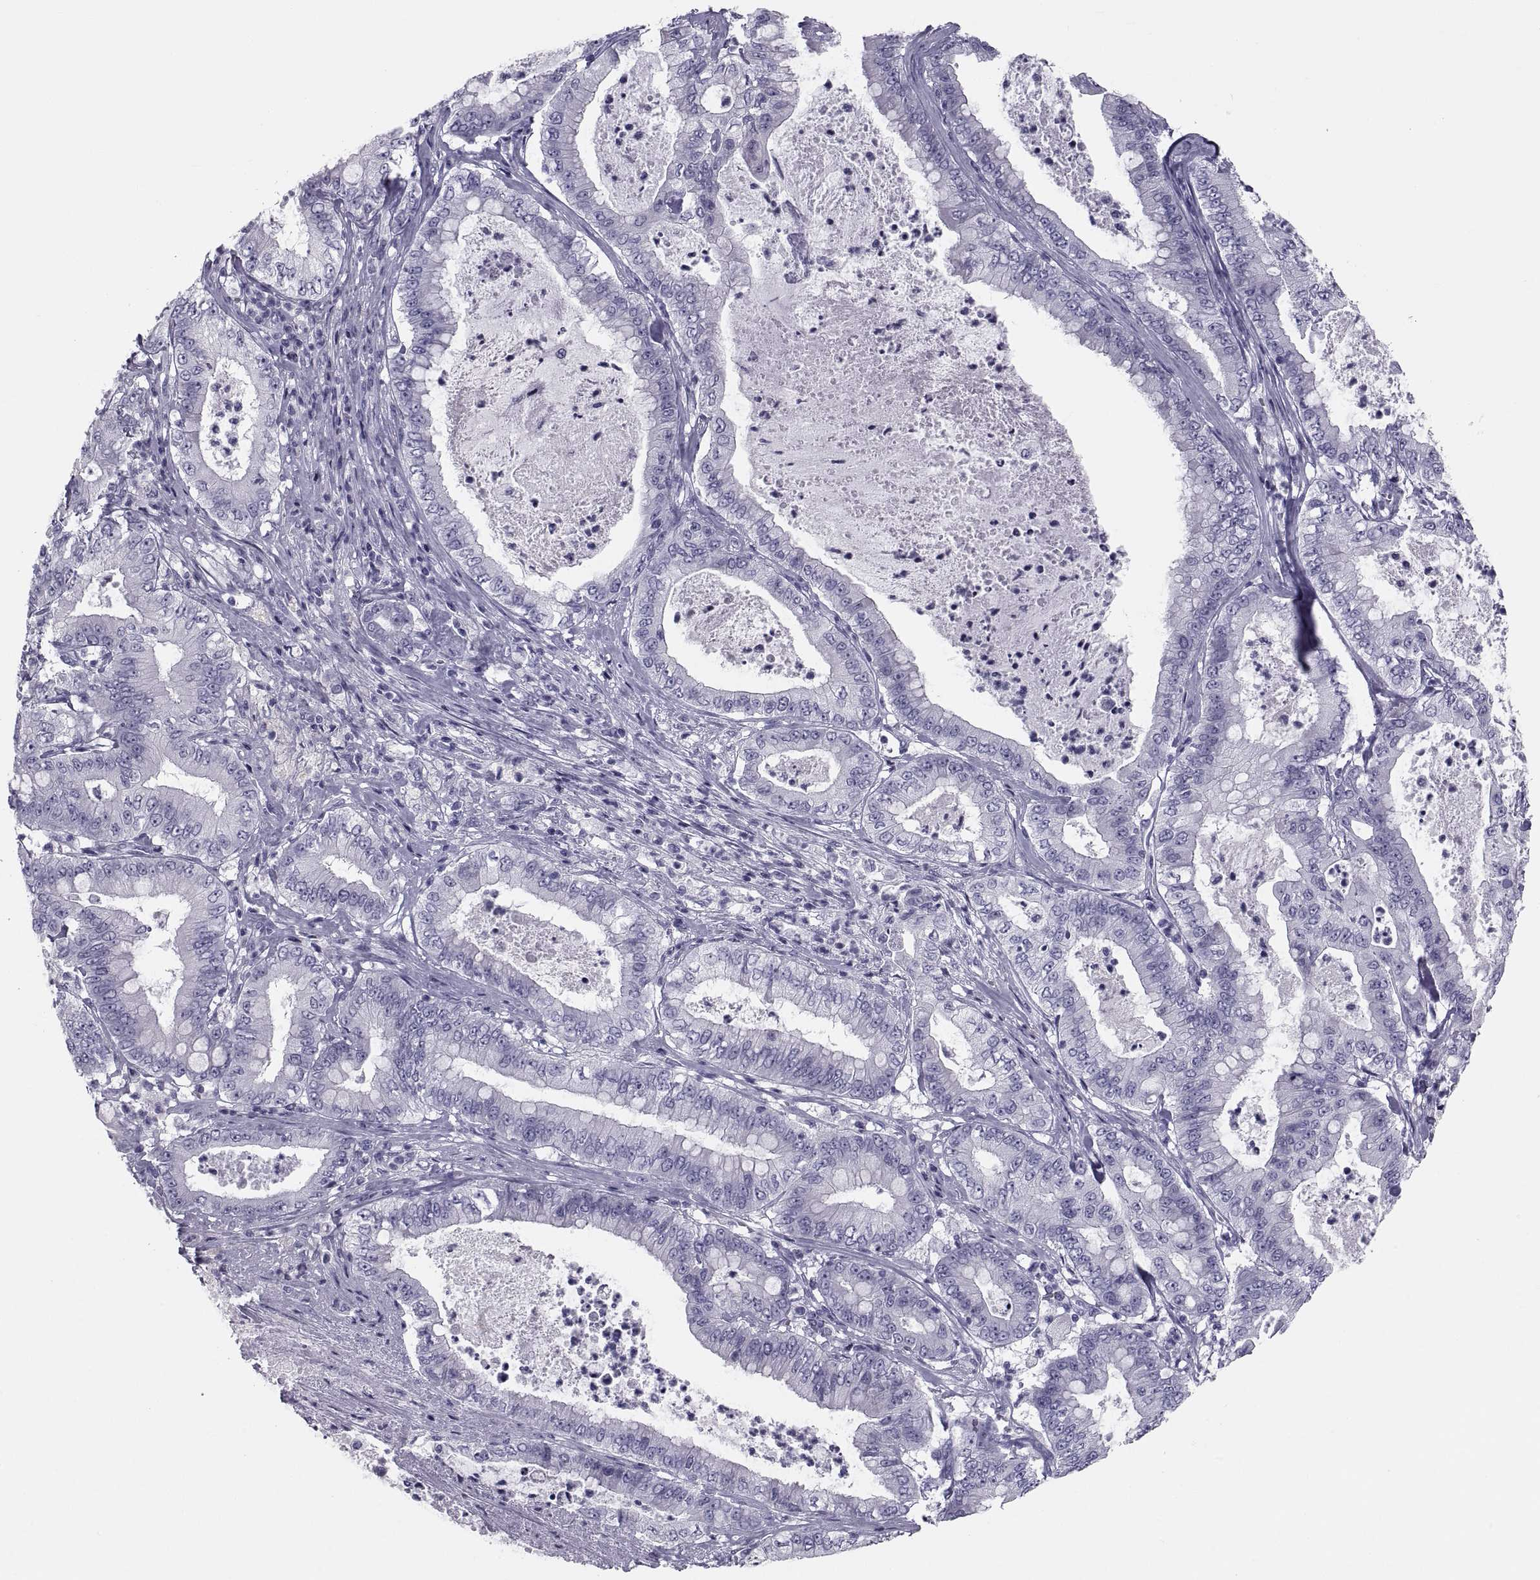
{"staining": {"intensity": "negative", "quantity": "none", "location": "none"}, "tissue": "pancreatic cancer", "cell_type": "Tumor cells", "image_type": "cancer", "snomed": [{"axis": "morphology", "description": "Adenocarcinoma, NOS"}, {"axis": "topography", "description": "Pancreas"}], "caption": "Pancreatic cancer stained for a protein using immunohistochemistry (IHC) displays no expression tumor cells.", "gene": "CRISP1", "patient": {"sex": "male", "age": 71}}